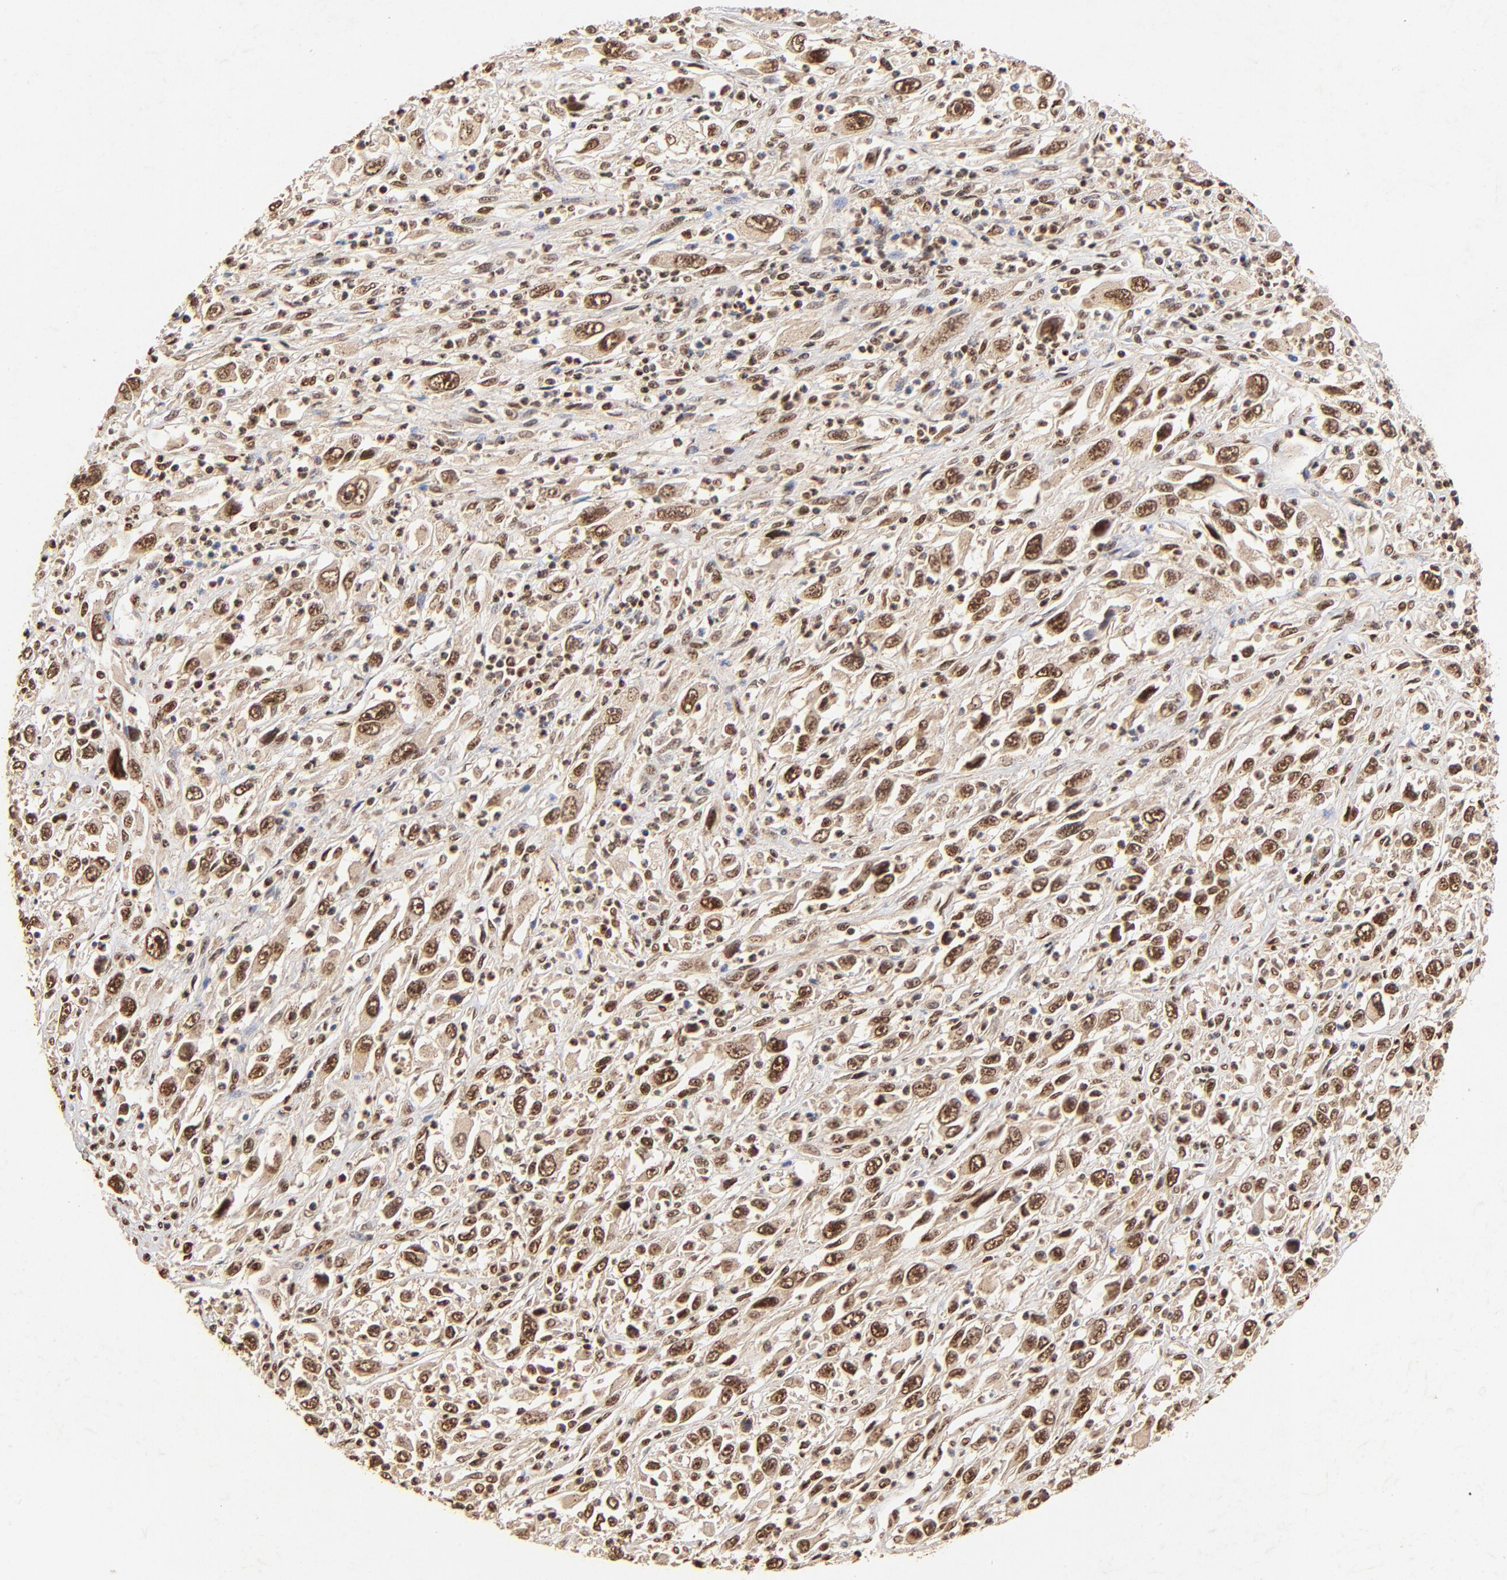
{"staining": {"intensity": "strong", "quantity": ">75%", "location": "cytoplasmic/membranous,nuclear"}, "tissue": "melanoma", "cell_type": "Tumor cells", "image_type": "cancer", "snomed": [{"axis": "morphology", "description": "Malignant melanoma, Metastatic site"}, {"axis": "topography", "description": "Skin"}], "caption": "Immunohistochemical staining of melanoma reveals strong cytoplasmic/membranous and nuclear protein staining in approximately >75% of tumor cells.", "gene": "MED12", "patient": {"sex": "female", "age": 56}}